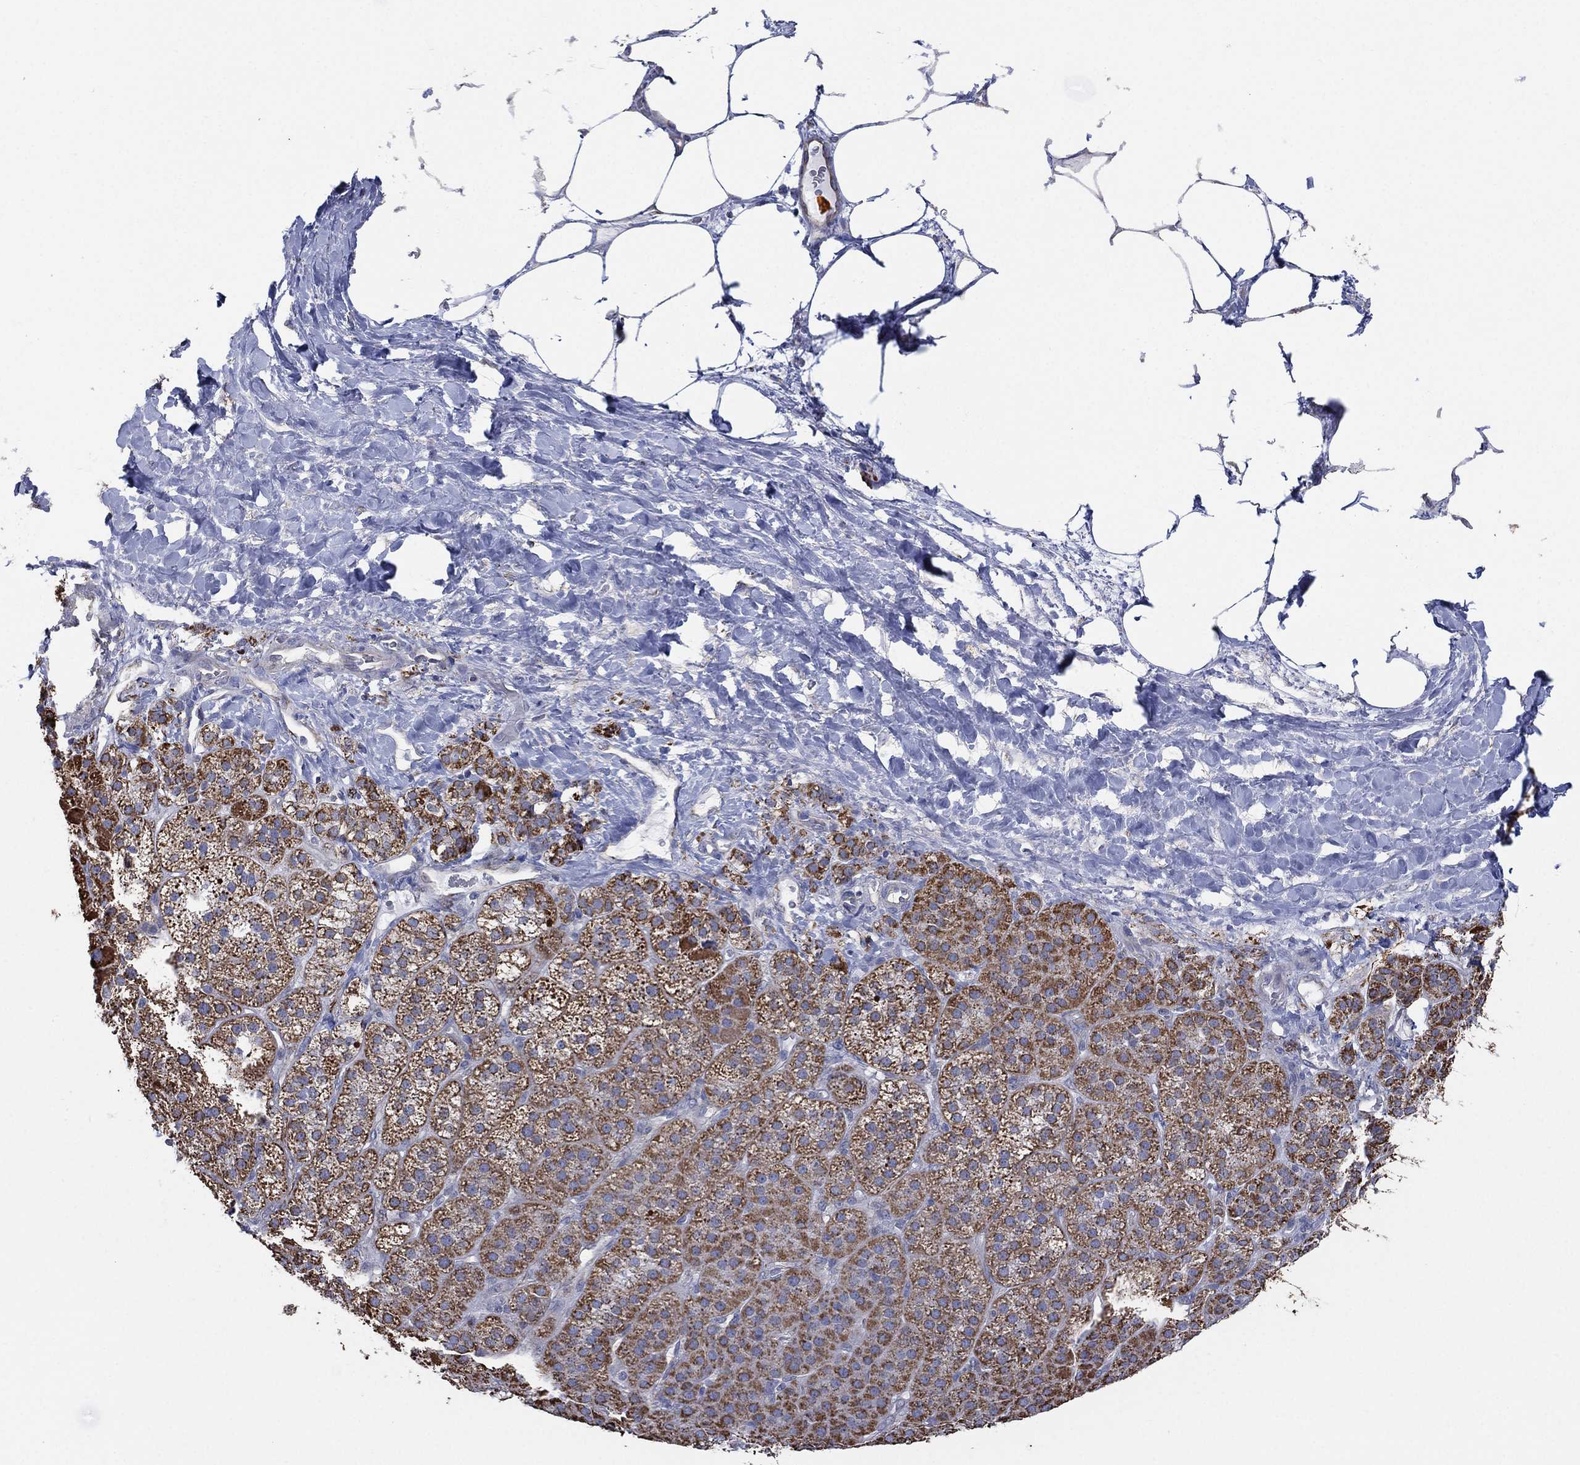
{"staining": {"intensity": "moderate", "quantity": "25%-75%", "location": "cytoplasmic/membranous"}, "tissue": "adrenal gland", "cell_type": "Glandular cells", "image_type": "normal", "snomed": [{"axis": "morphology", "description": "Normal tissue, NOS"}, {"axis": "topography", "description": "Adrenal gland"}], "caption": "A histopathology image of adrenal gland stained for a protein shows moderate cytoplasmic/membranous brown staining in glandular cells. (DAB (3,3'-diaminobenzidine) = brown stain, brightfield microscopy at high magnification).", "gene": "INA", "patient": {"sex": "male", "age": 57}}